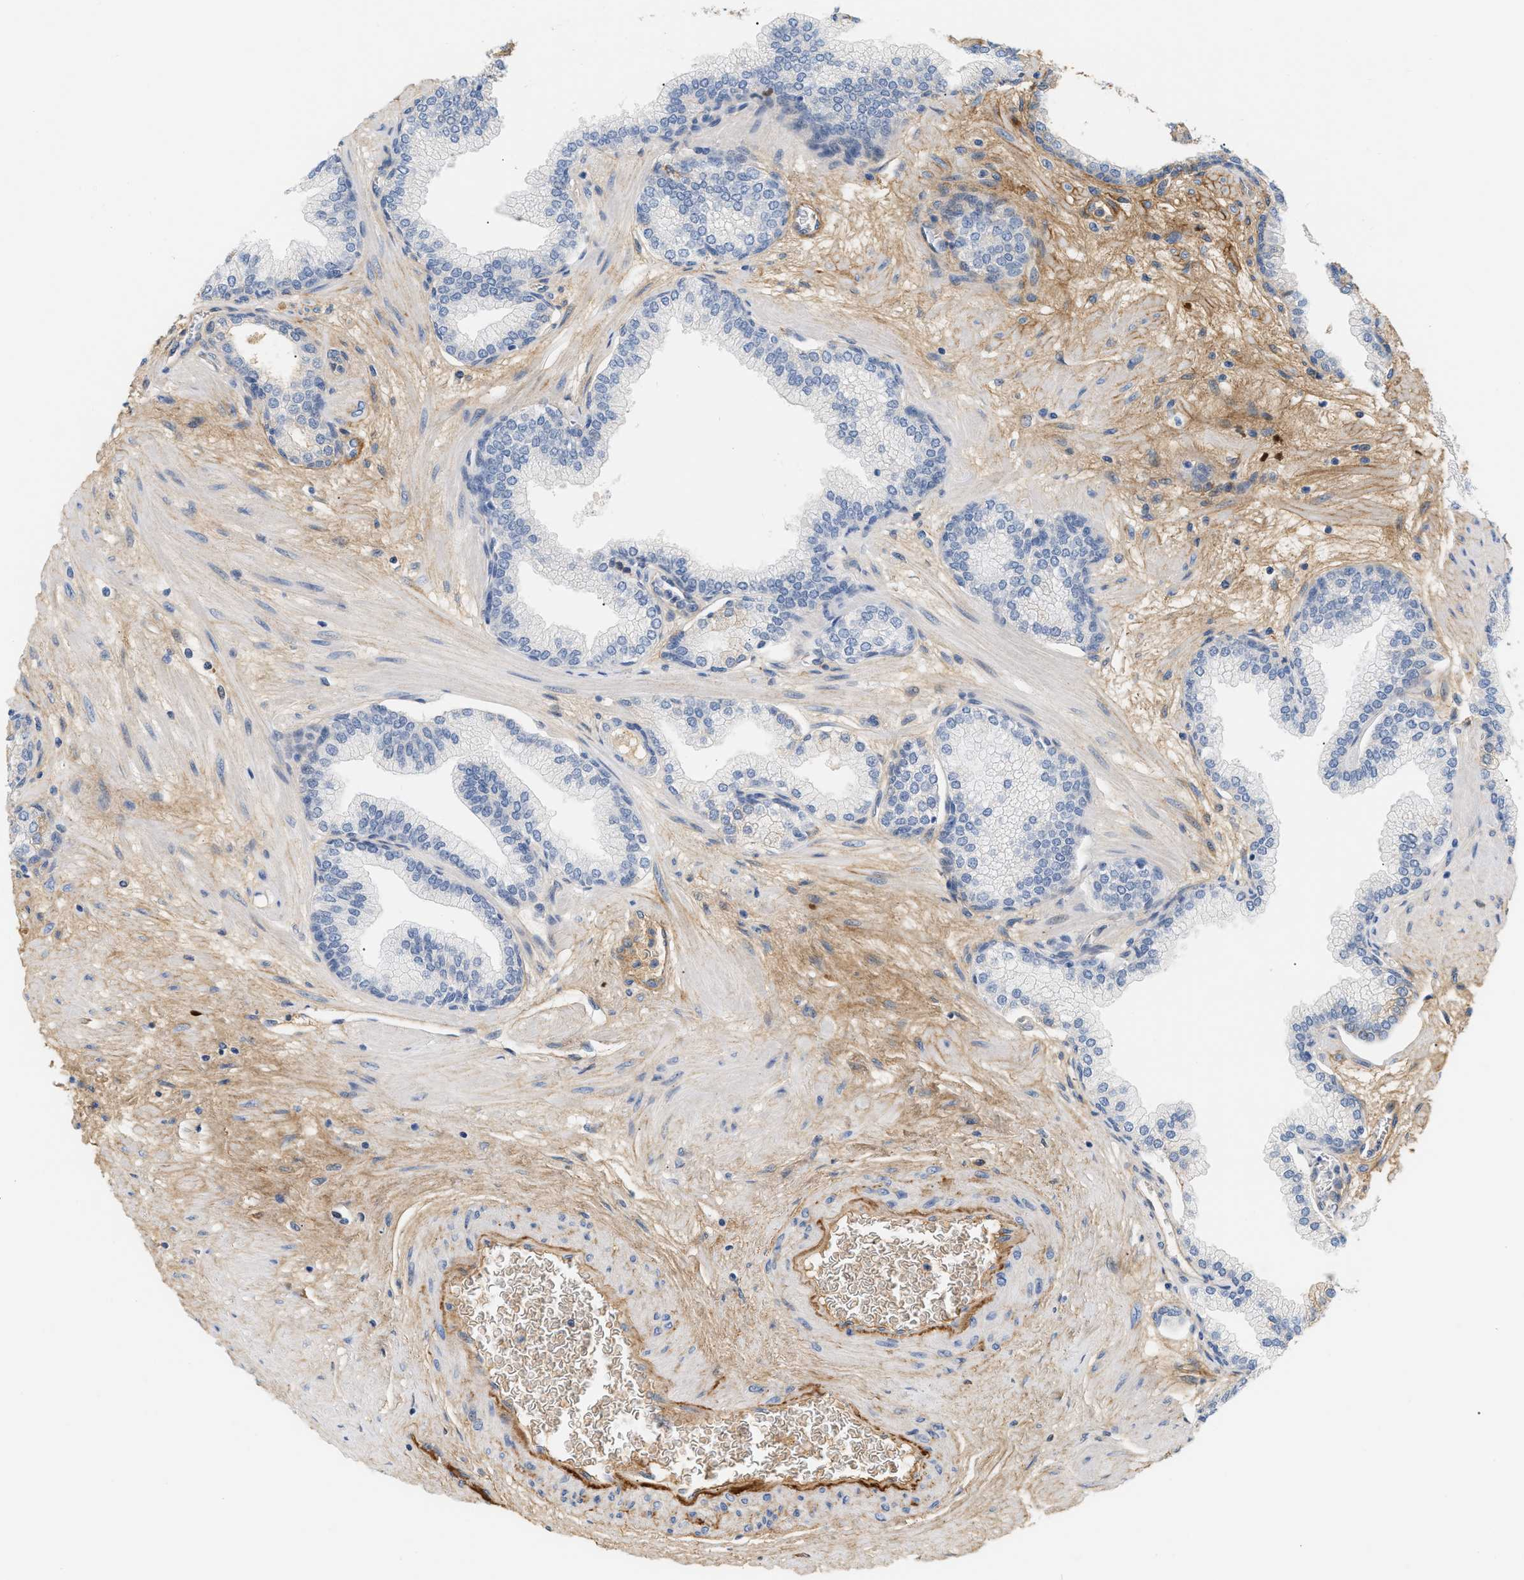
{"staining": {"intensity": "negative", "quantity": "none", "location": "none"}, "tissue": "prostate", "cell_type": "Glandular cells", "image_type": "normal", "snomed": [{"axis": "morphology", "description": "Normal tissue, NOS"}, {"axis": "morphology", "description": "Urothelial carcinoma, Low grade"}, {"axis": "topography", "description": "Urinary bladder"}, {"axis": "topography", "description": "Prostate"}], "caption": "A photomicrograph of human prostate is negative for staining in glandular cells. (DAB (3,3'-diaminobenzidine) immunohistochemistry, high magnification).", "gene": "CFH", "patient": {"sex": "male", "age": 60}}